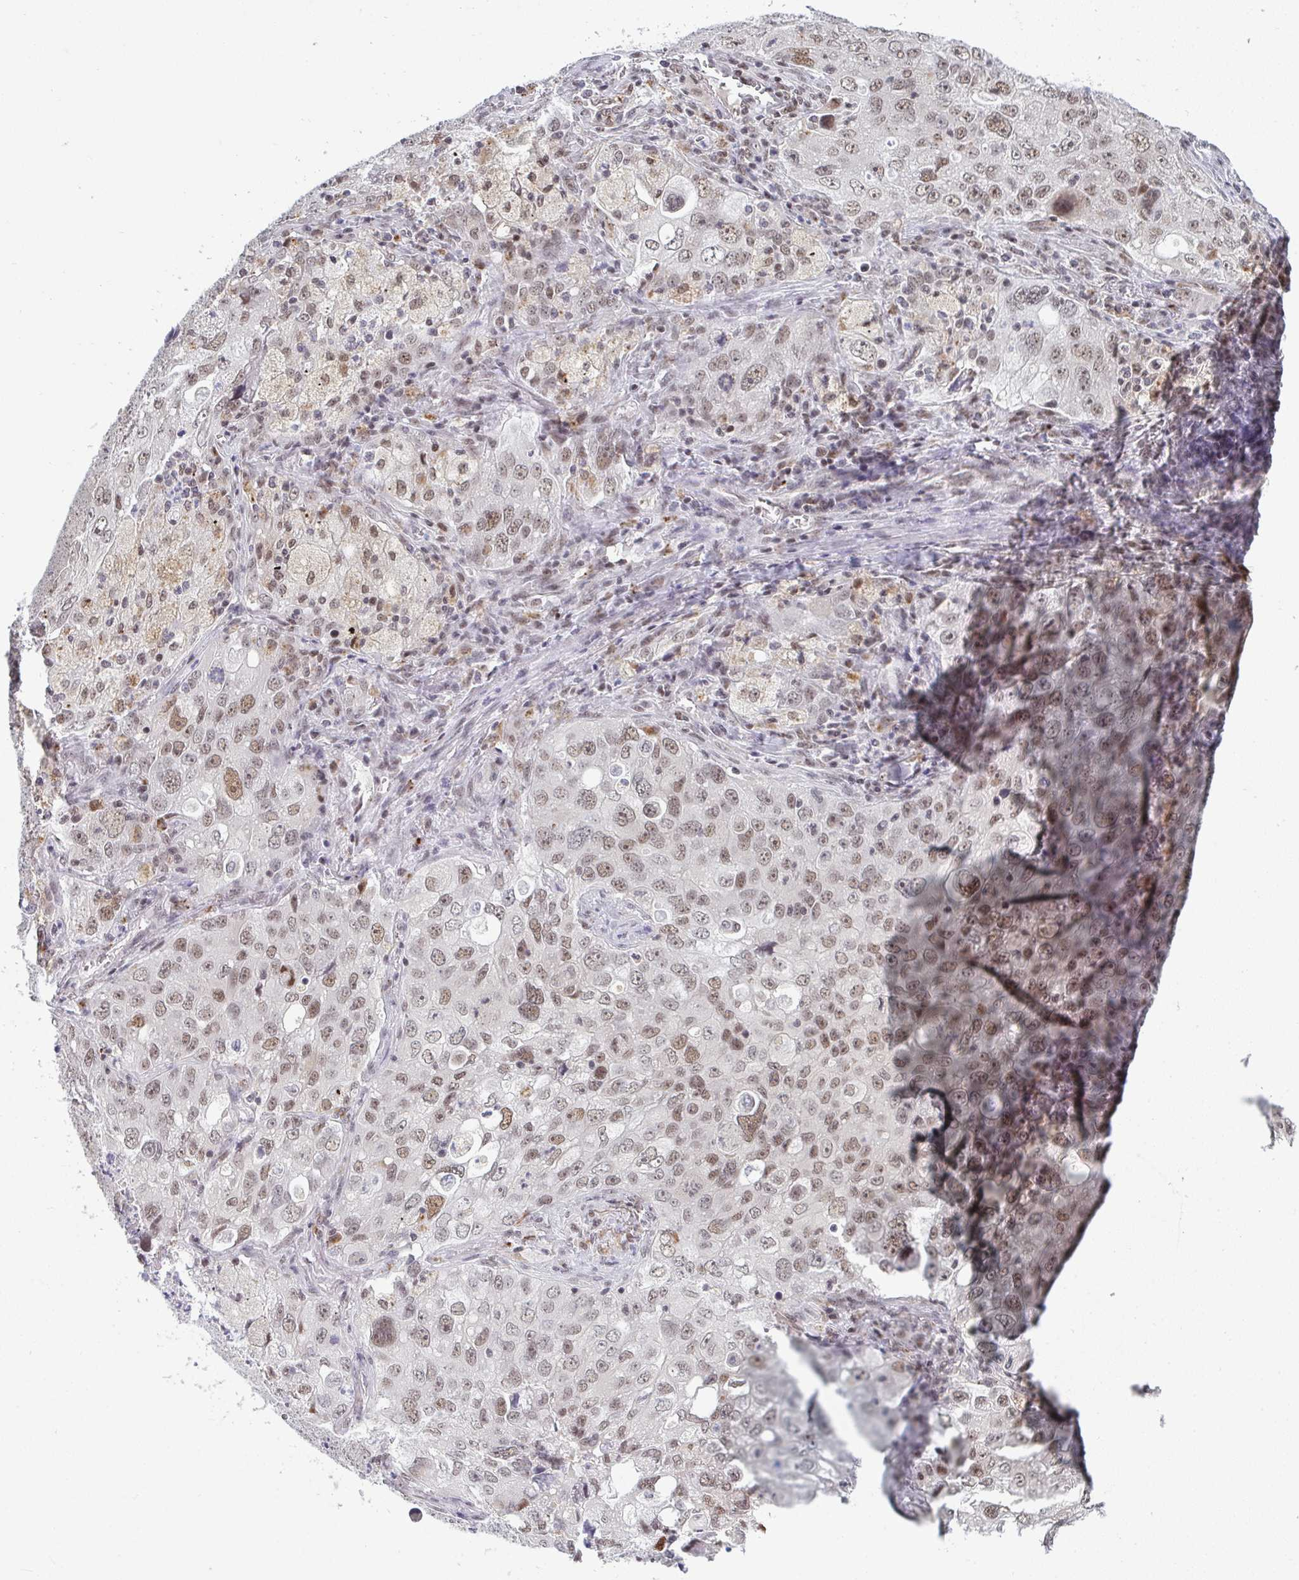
{"staining": {"intensity": "moderate", "quantity": ">75%", "location": "nuclear"}, "tissue": "lung cancer", "cell_type": "Tumor cells", "image_type": "cancer", "snomed": [{"axis": "morphology", "description": "Adenocarcinoma, NOS"}, {"axis": "morphology", "description": "Adenocarcinoma, metastatic, NOS"}, {"axis": "topography", "description": "Lymph node"}, {"axis": "topography", "description": "Lung"}], "caption": "Adenocarcinoma (lung) stained with DAB (3,3'-diaminobenzidine) immunohistochemistry reveals medium levels of moderate nuclear expression in about >75% of tumor cells.", "gene": "ATF1", "patient": {"sex": "female", "age": 42}}